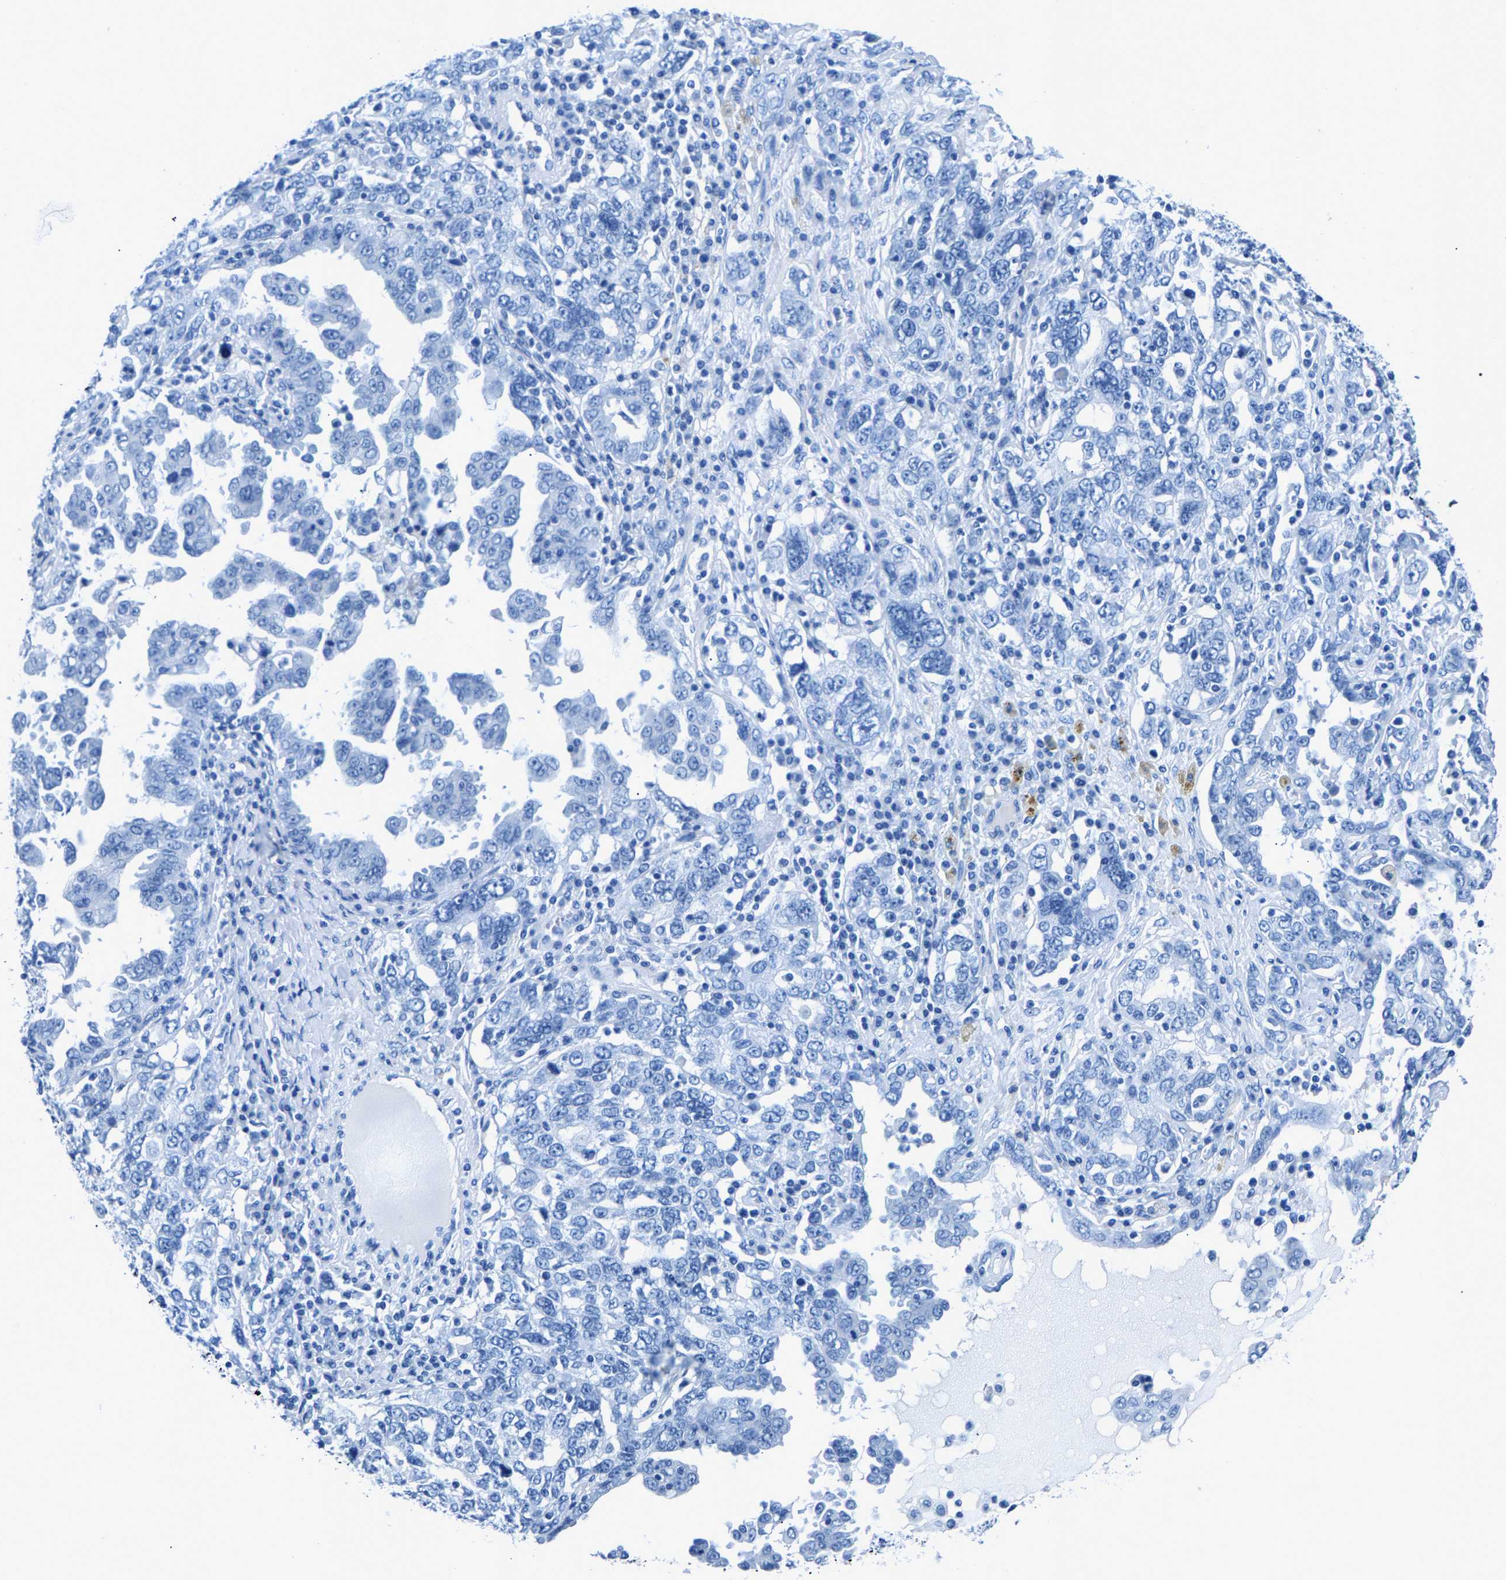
{"staining": {"intensity": "negative", "quantity": "none", "location": "none"}, "tissue": "ovarian cancer", "cell_type": "Tumor cells", "image_type": "cancer", "snomed": [{"axis": "morphology", "description": "Carcinoma, endometroid"}, {"axis": "topography", "description": "Ovary"}], "caption": "Protein analysis of ovarian cancer demonstrates no significant positivity in tumor cells.", "gene": "CPS1", "patient": {"sex": "female", "age": 62}}